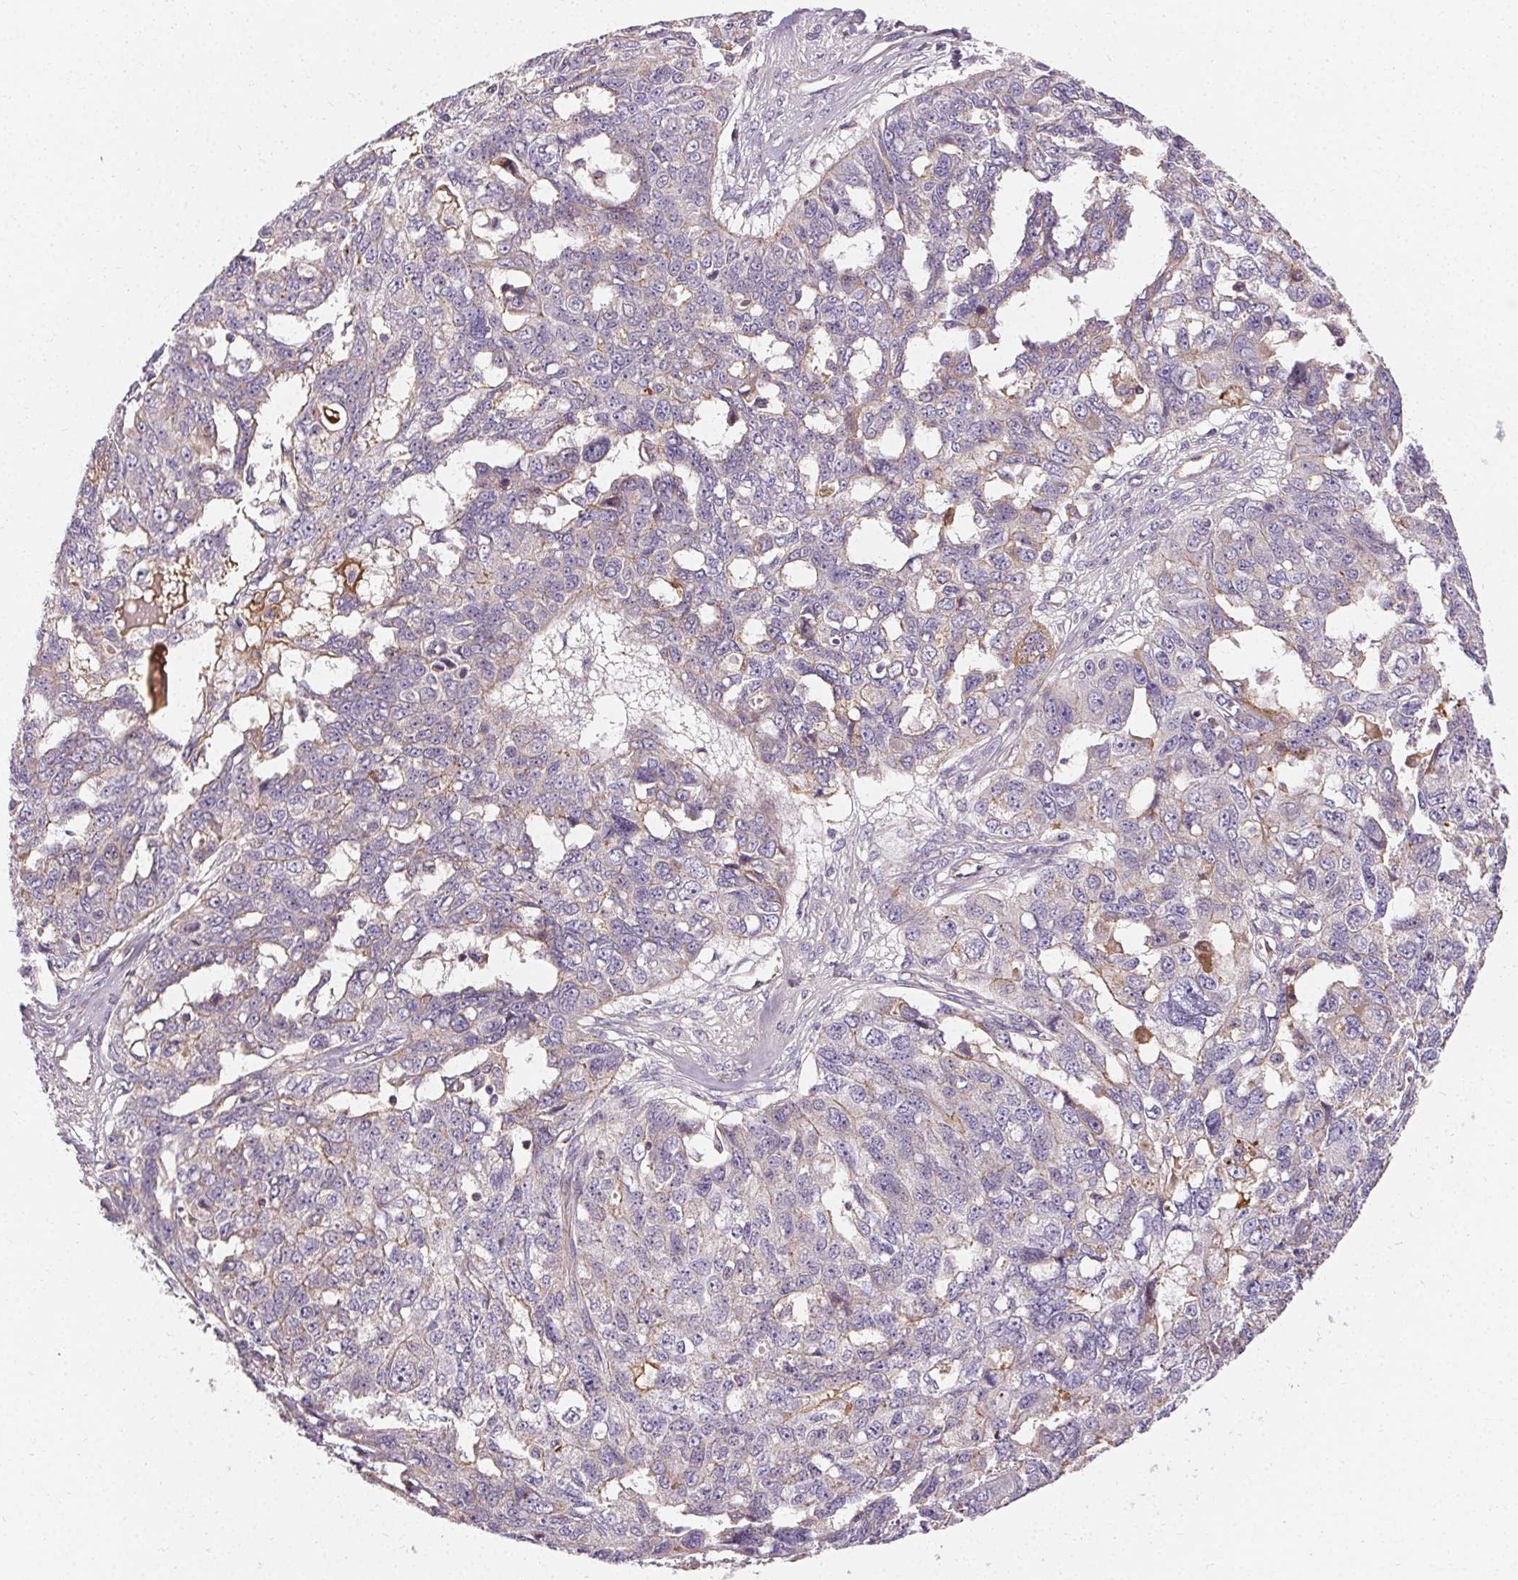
{"staining": {"intensity": "negative", "quantity": "none", "location": "none"}, "tissue": "ovarian cancer", "cell_type": "Tumor cells", "image_type": "cancer", "snomed": [{"axis": "morphology", "description": "Carcinoma, endometroid"}, {"axis": "topography", "description": "Ovary"}], "caption": "There is no significant staining in tumor cells of ovarian cancer.", "gene": "APLP1", "patient": {"sex": "female", "age": 70}}